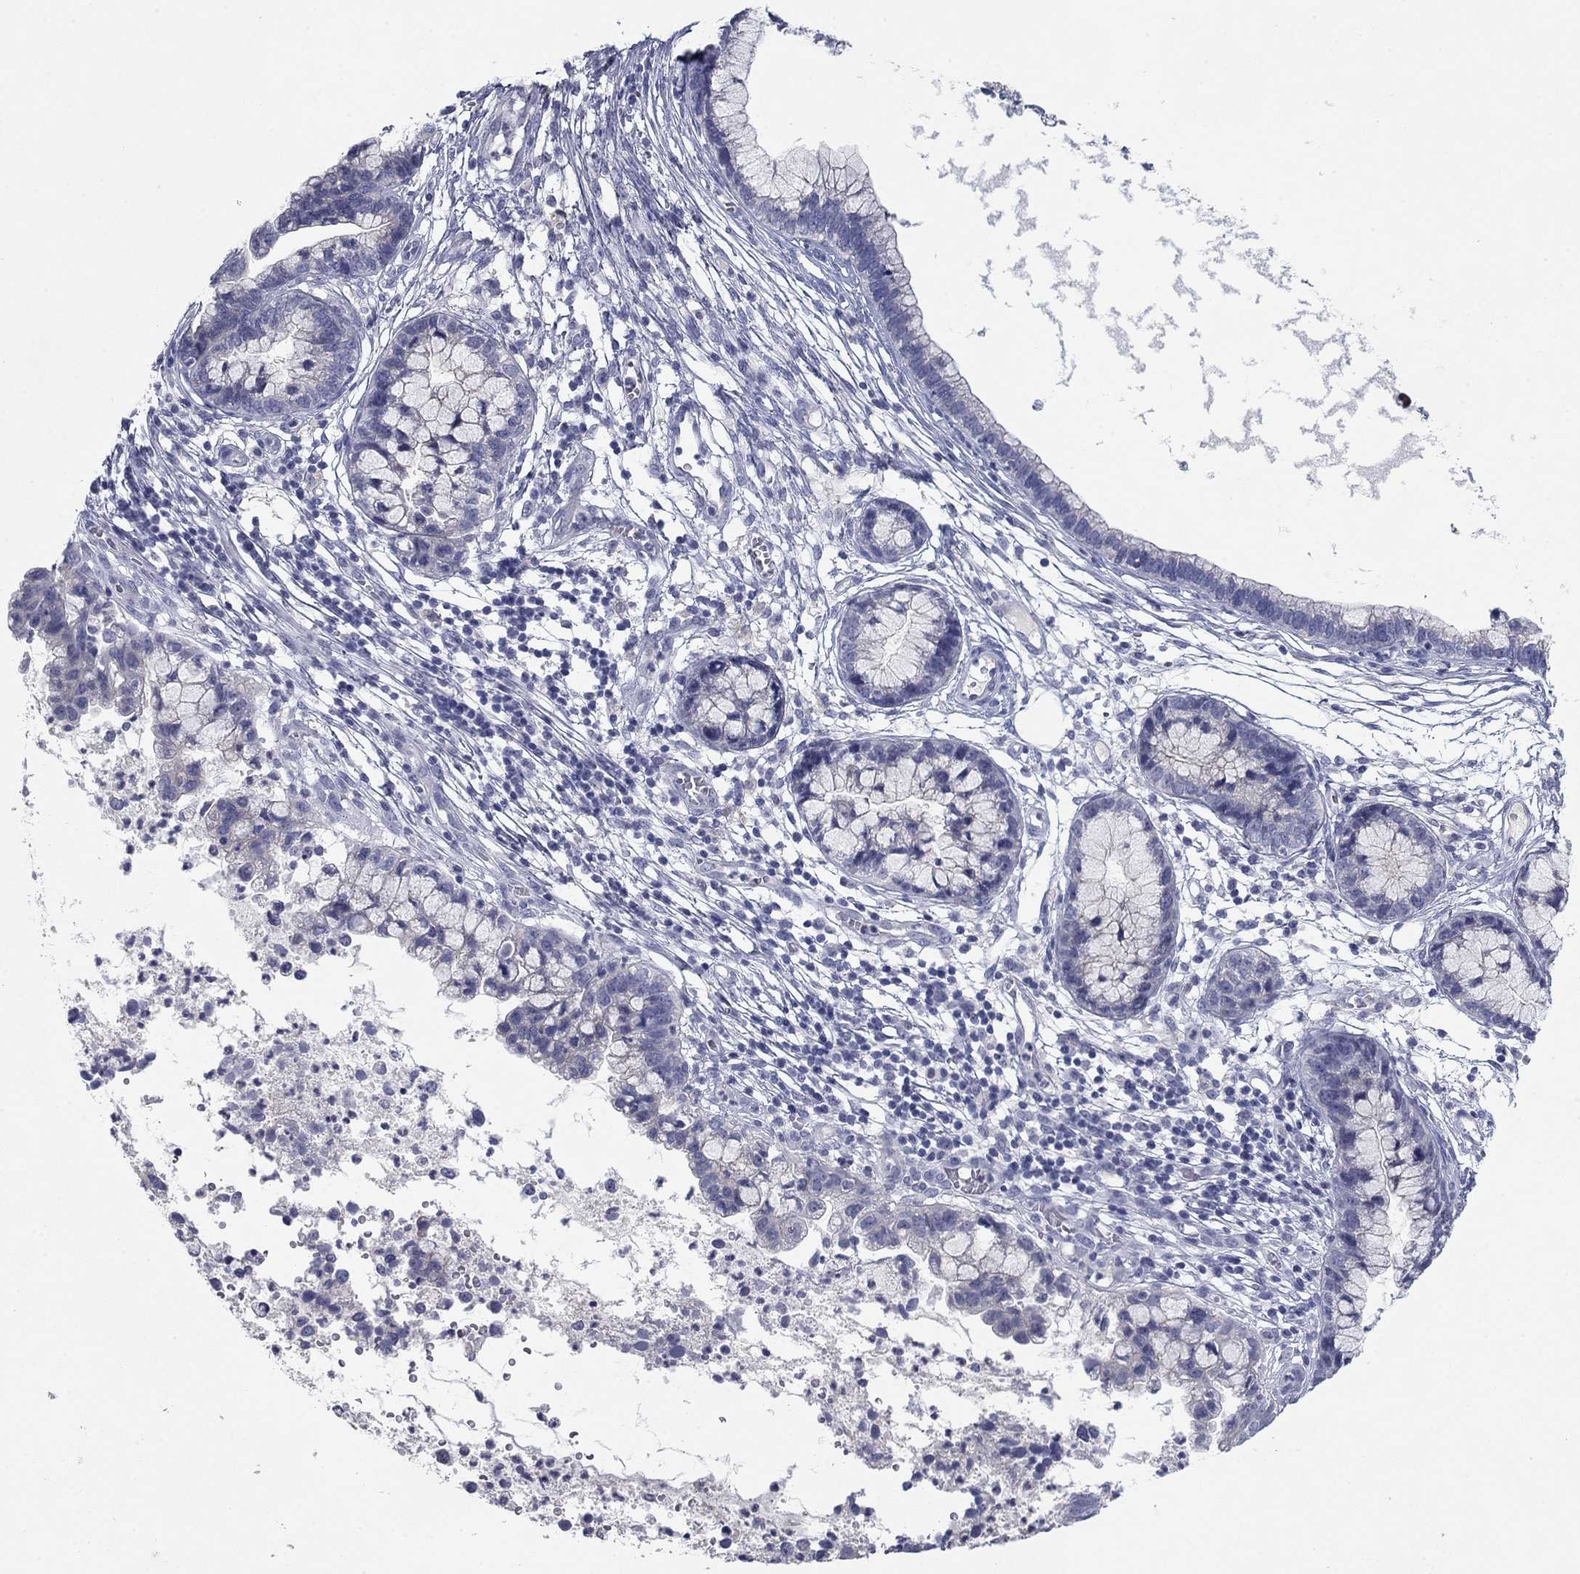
{"staining": {"intensity": "negative", "quantity": "none", "location": "none"}, "tissue": "cervical cancer", "cell_type": "Tumor cells", "image_type": "cancer", "snomed": [{"axis": "morphology", "description": "Adenocarcinoma, NOS"}, {"axis": "topography", "description": "Cervix"}], "caption": "The IHC photomicrograph has no significant positivity in tumor cells of cervical cancer tissue. The staining was performed using DAB (3,3'-diaminobenzidine) to visualize the protein expression in brown, while the nuclei were stained in blue with hematoxylin (Magnification: 20x).", "gene": "CNTNAP4", "patient": {"sex": "female", "age": 44}}